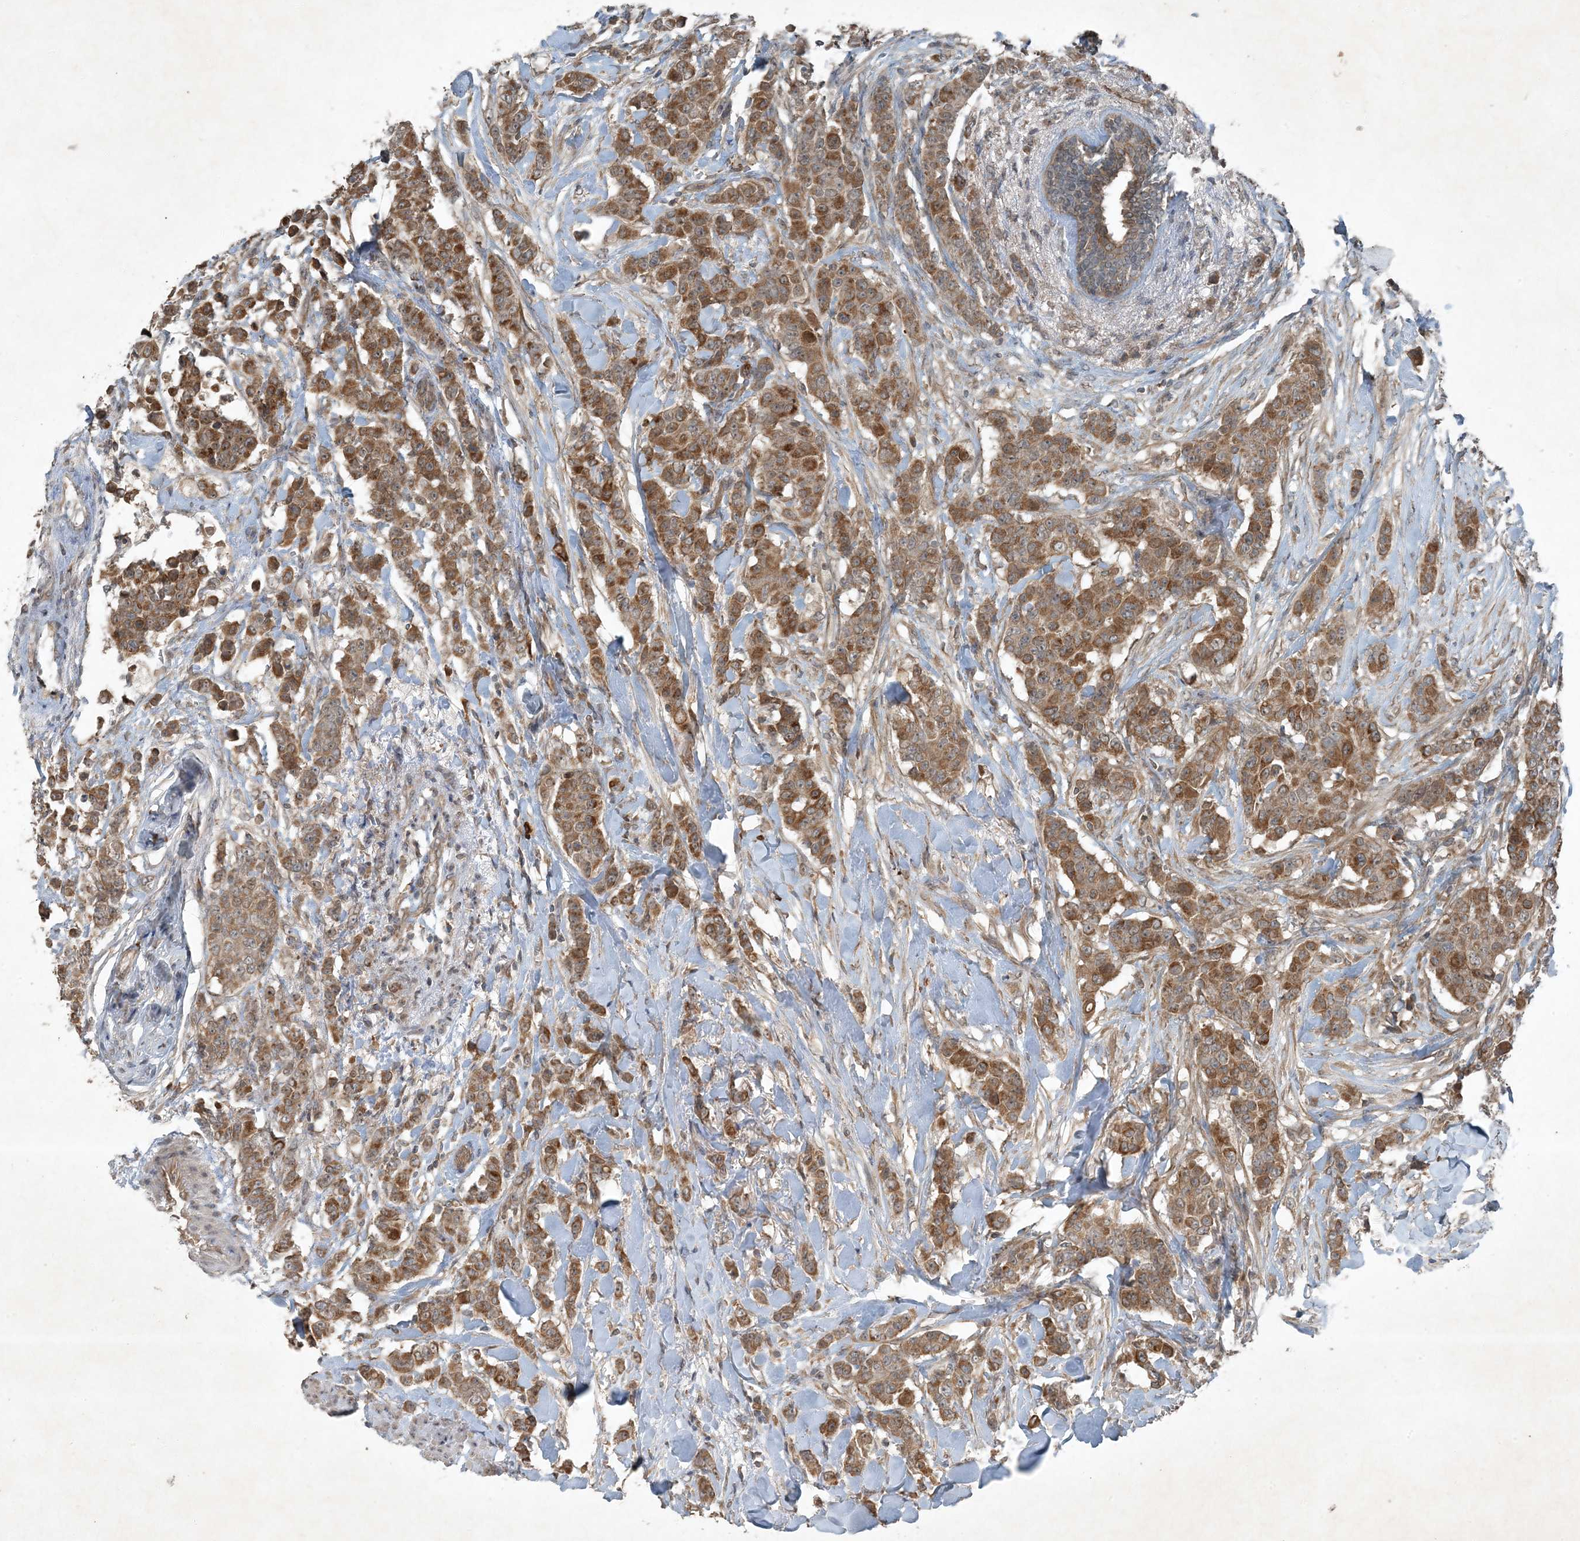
{"staining": {"intensity": "moderate", "quantity": ">75%", "location": "cytoplasmic/membranous"}, "tissue": "breast cancer", "cell_type": "Tumor cells", "image_type": "cancer", "snomed": [{"axis": "morphology", "description": "Duct carcinoma"}, {"axis": "topography", "description": "Breast"}], "caption": "Moderate cytoplasmic/membranous staining is present in approximately >75% of tumor cells in breast cancer.", "gene": "MDN1", "patient": {"sex": "female", "age": 40}}